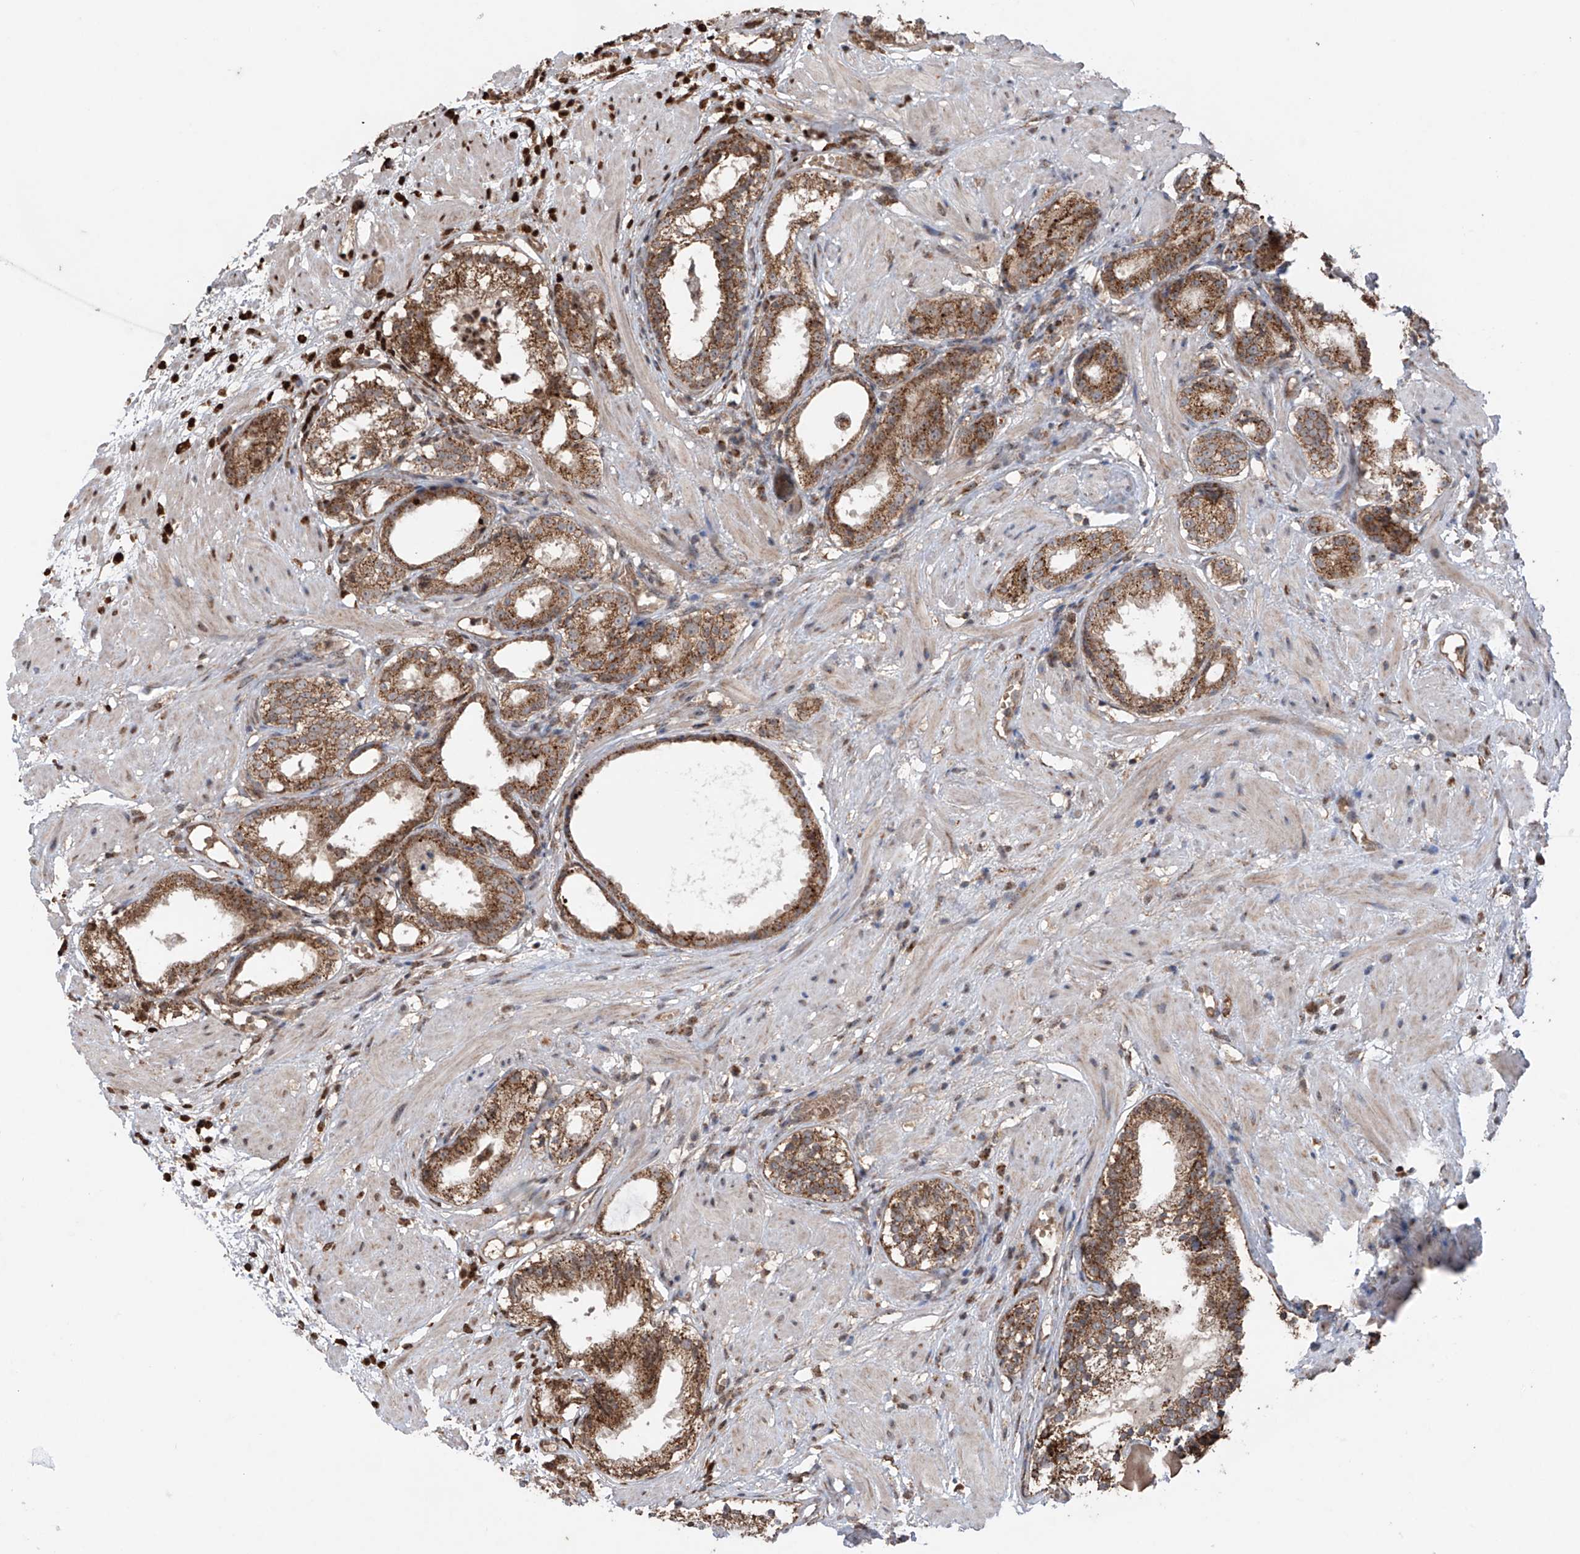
{"staining": {"intensity": "moderate", "quantity": ">75%", "location": "cytoplasmic/membranous"}, "tissue": "prostate cancer", "cell_type": "Tumor cells", "image_type": "cancer", "snomed": [{"axis": "morphology", "description": "Adenocarcinoma, Low grade"}, {"axis": "topography", "description": "Prostate"}], "caption": "Tumor cells exhibit moderate cytoplasmic/membranous expression in about >75% of cells in adenocarcinoma (low-grade) (prostate).", "gene": "SAMD3", "patient": {"sex": "male", "age": 88}}